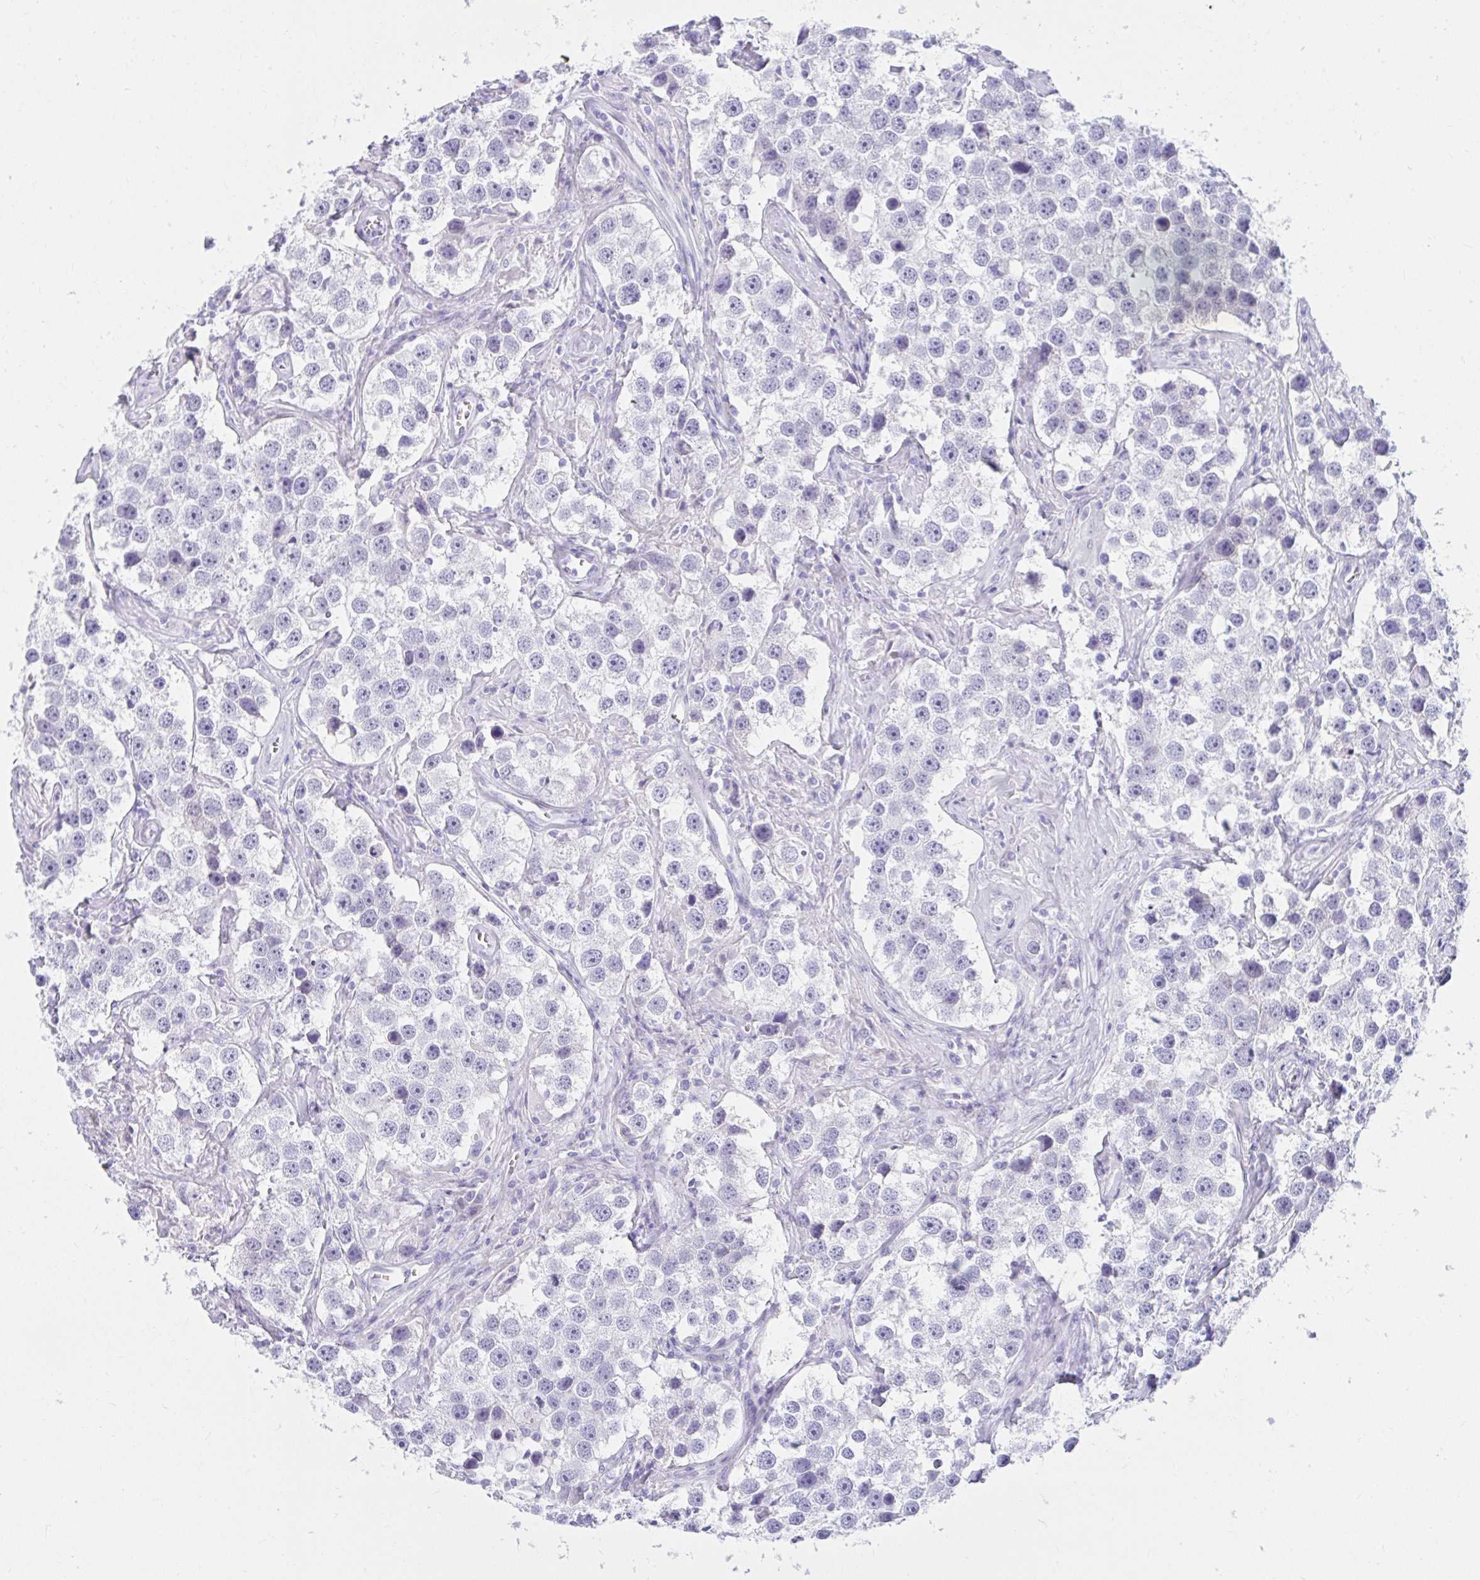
{"staining": {"intensity": "negative", "quantity": "none", "location": "none"}, "tissue": "testis cancer", "cell_type": "Tumor cells", "image_type": "cancer", "snomed": [{"axis": "morphology", "description": "Seminoma, NOS"}, {"axis": "topography", "description": "Testis"}], "caption": "Immunohistochemical staining of human seminoma (testis) exhibits no significant expression in tumor cells. (Brightfield microscopy of DAB (3,3'-diaminobenzidine) immunohistochemistry at high magnification).", "gene": "DPEP3", "patient": {"sex": "male", "age": 49}}